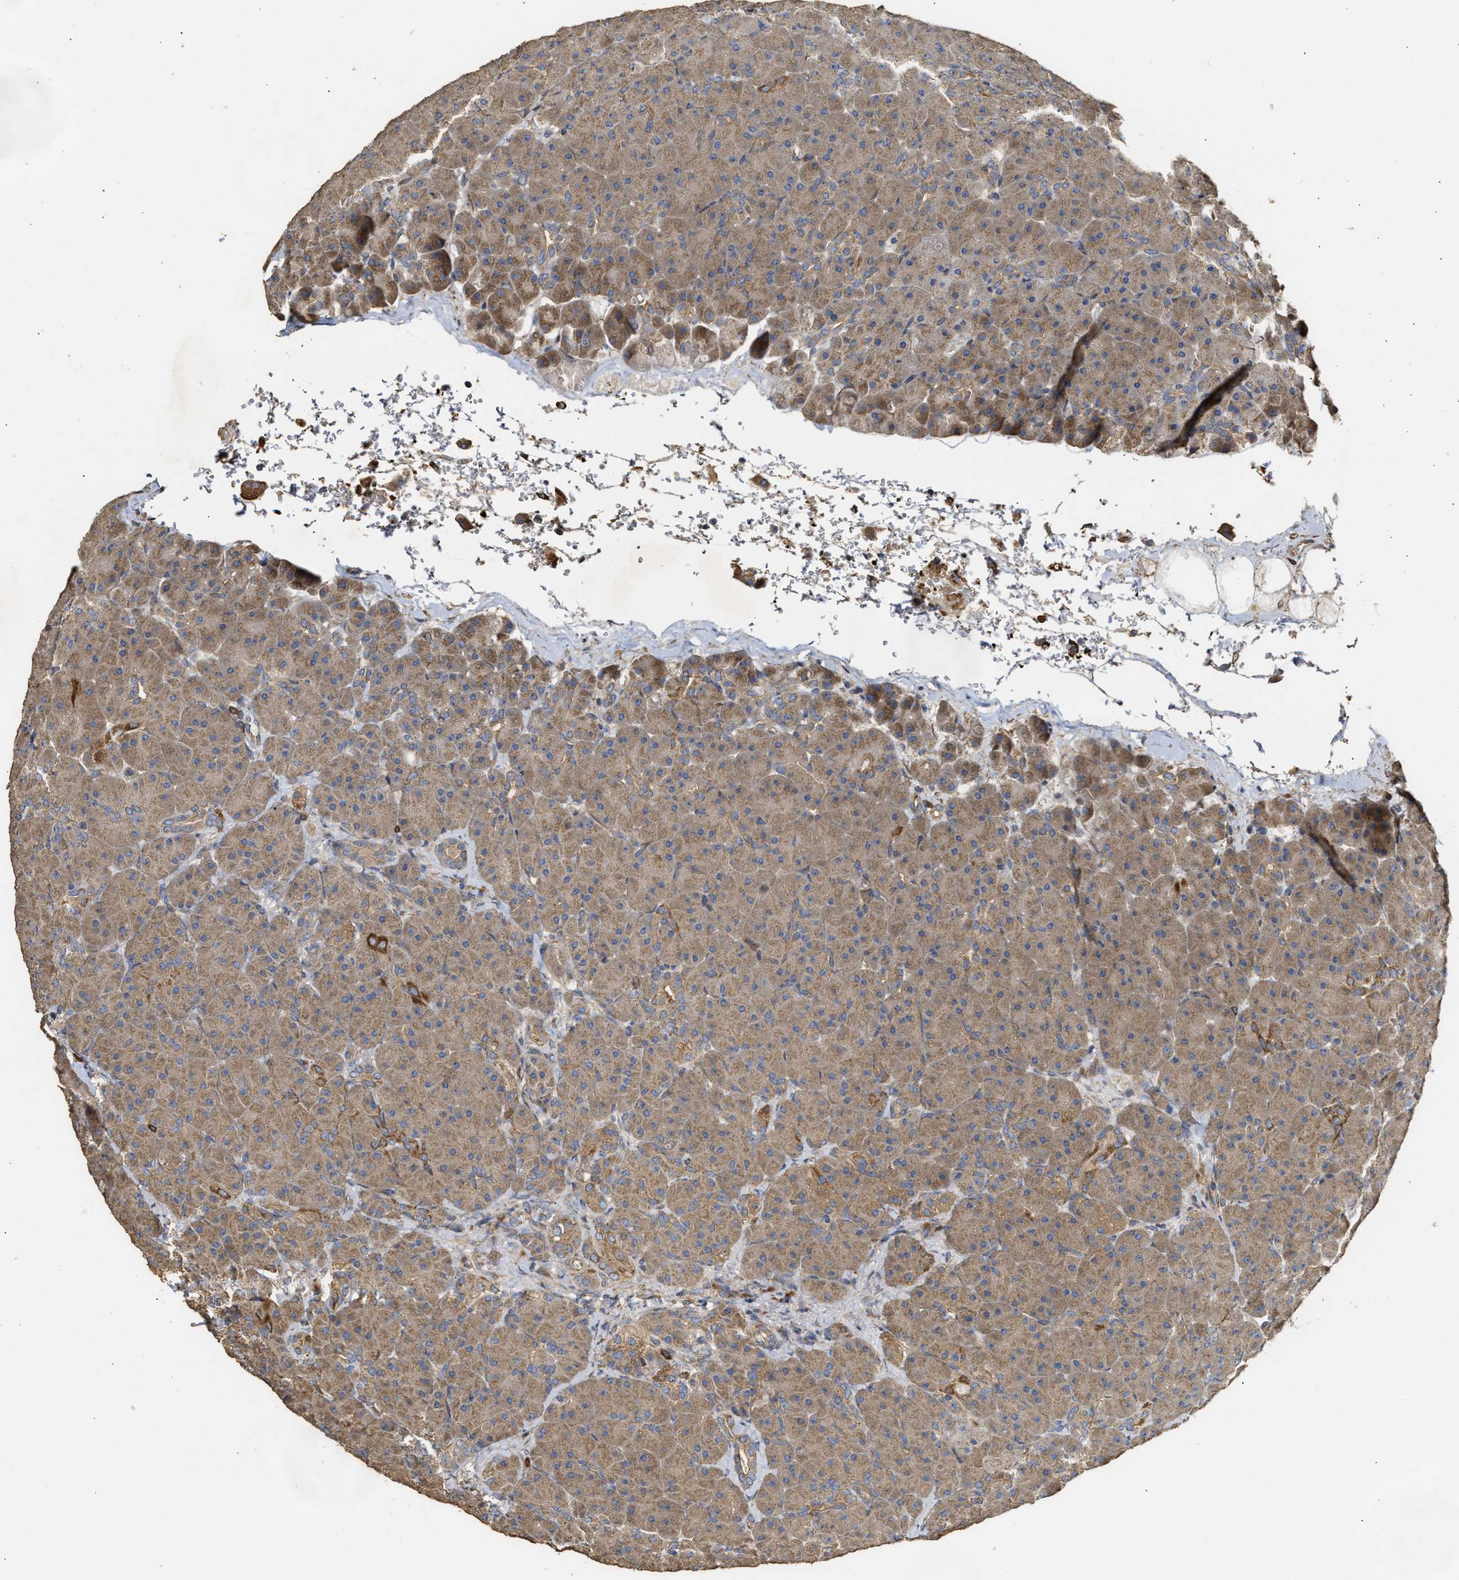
{"staining": {"intensity": "moderate", "quantity": ">75%", "location": "cytoplasmic/membranous"}, "tissue": "pancreas", "cell_type": "Exocrine glandular cells", "image_type": "normal", "snomed": [{"axis": "morphology", "description": "Normal tissue, NOS"}, {"axis": "topography", "description": "Pancreas"}], "caption": "A brown stain labels moderate cytoplasmic/membranous staining of a protein in exocrine glandular cells of normal pancreas.", "gene": "NAV1", "patient": {"sex": "male", "age": 66}}